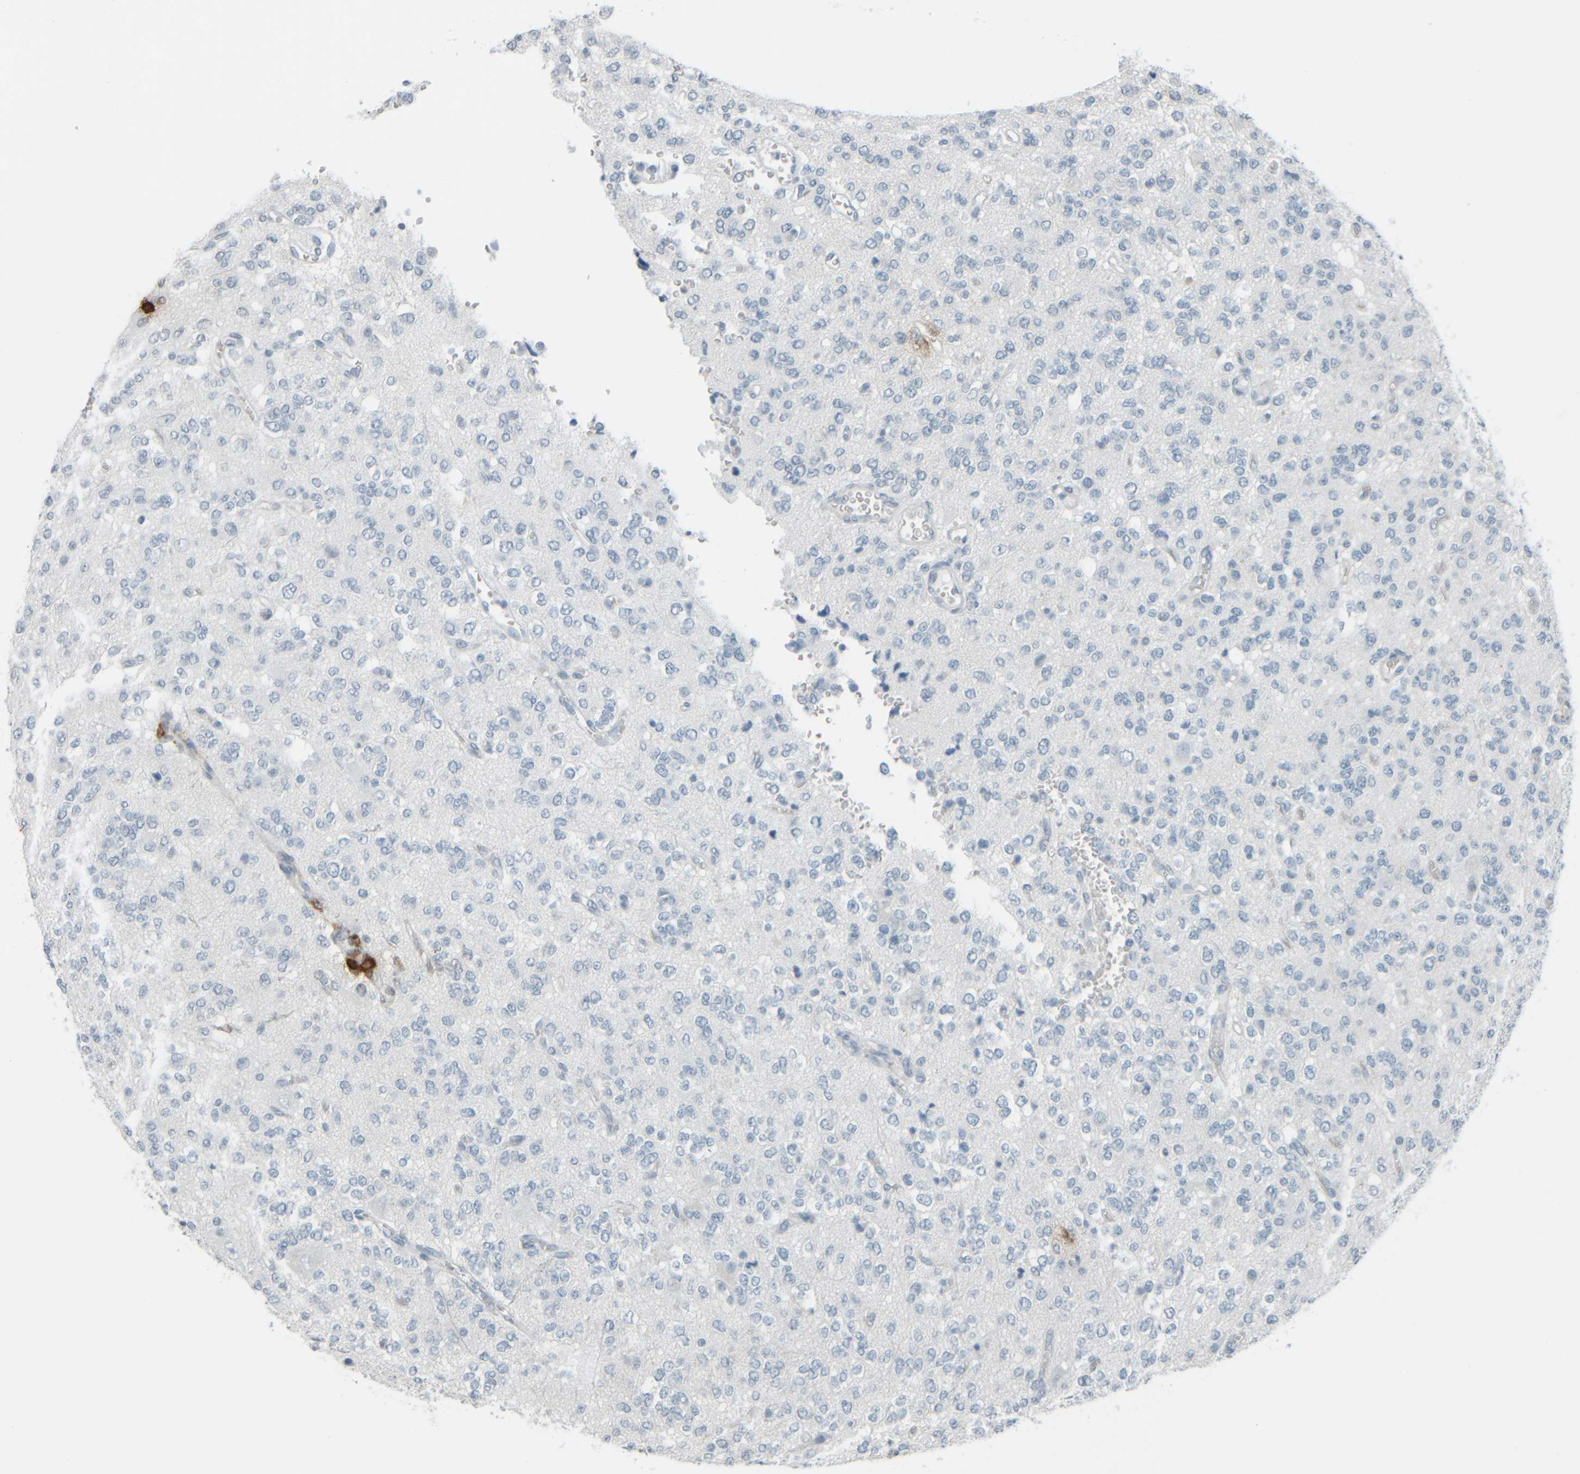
{"staining": {"intensity": "negative", "quantity": "none", "location": "none"}, "tissue": "glioma", "cell_type": "Tumor cells", "image_type": "cancer", "snomed": [{"axis": "morphology", "description": "Glioma, malignant, Low grade"}, {"axis": "topography", "description": "Brain"}], "caption": "DAB (3,3'-diaminobenzidine) immunohistochemical staining of human malignant glioma (low-grade) exhibits no significant staining in tumor cells. The staining is performed using DAB brown chromogen with nuclei counter-stained in using hematoxylin.", "gene": "TPSAB1", "patient": {"sex": "male", "age": 38}}